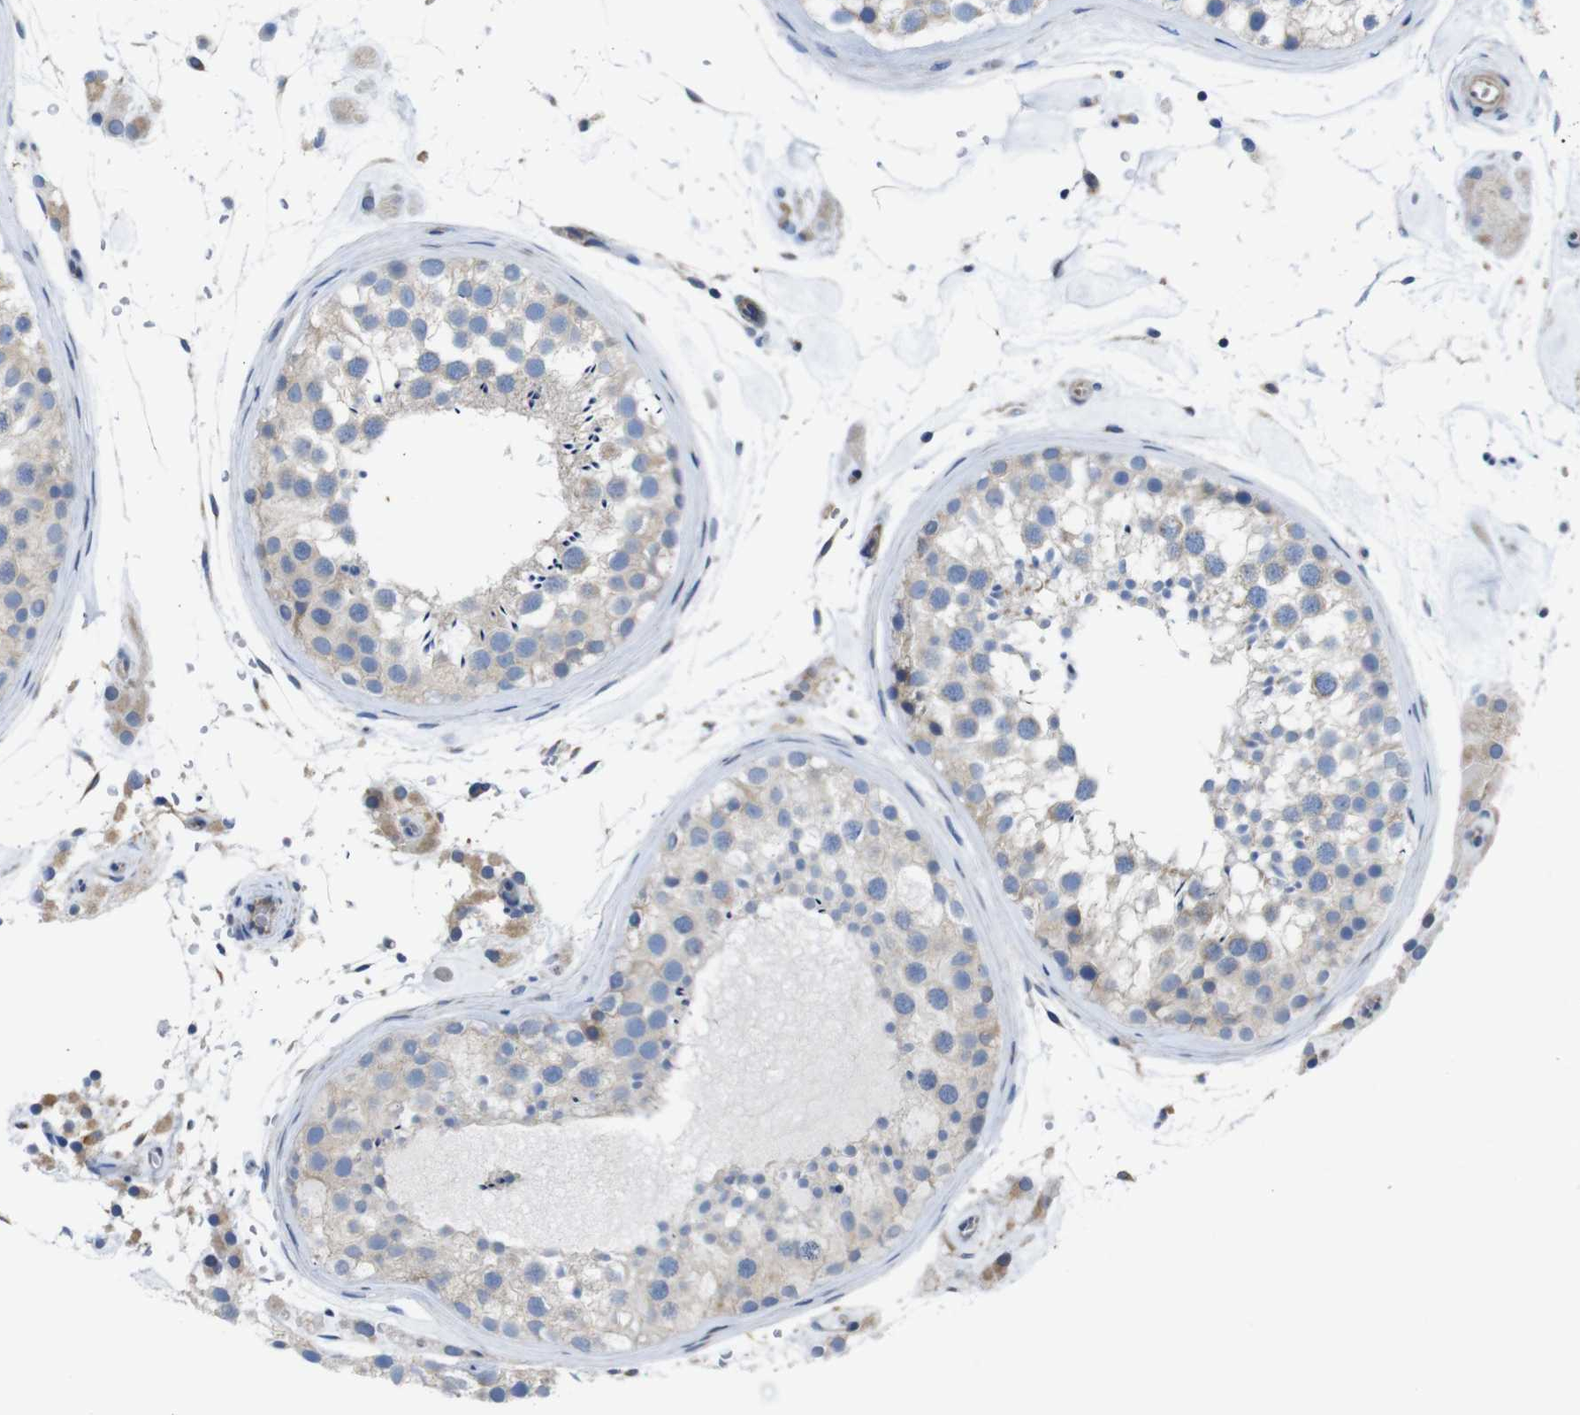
{"staining": {"intensity": "weak", "quantity": "25%-75%", "location": "cytoplasmic/membranous"}, "tissue": "testis", "cell_type": "Cells in seminiferous ducts", "image_type": "normal", "snomed": [{"axis": "morphology", "description": "Normal tissue, NOS"}, {"axis": "topography", "description": "Testis"}], "caption": "Immunohistochemical staining of benign testis shows low levels of weak cytoplasmic/membranous staining in about 25%-75% of cells in seminiferous ducts. Ihc stains the protein in brown and the nuclei are stained blue.", "gene": "PDCD1LG2", "patient": {"sex": "male", "age": 46}}